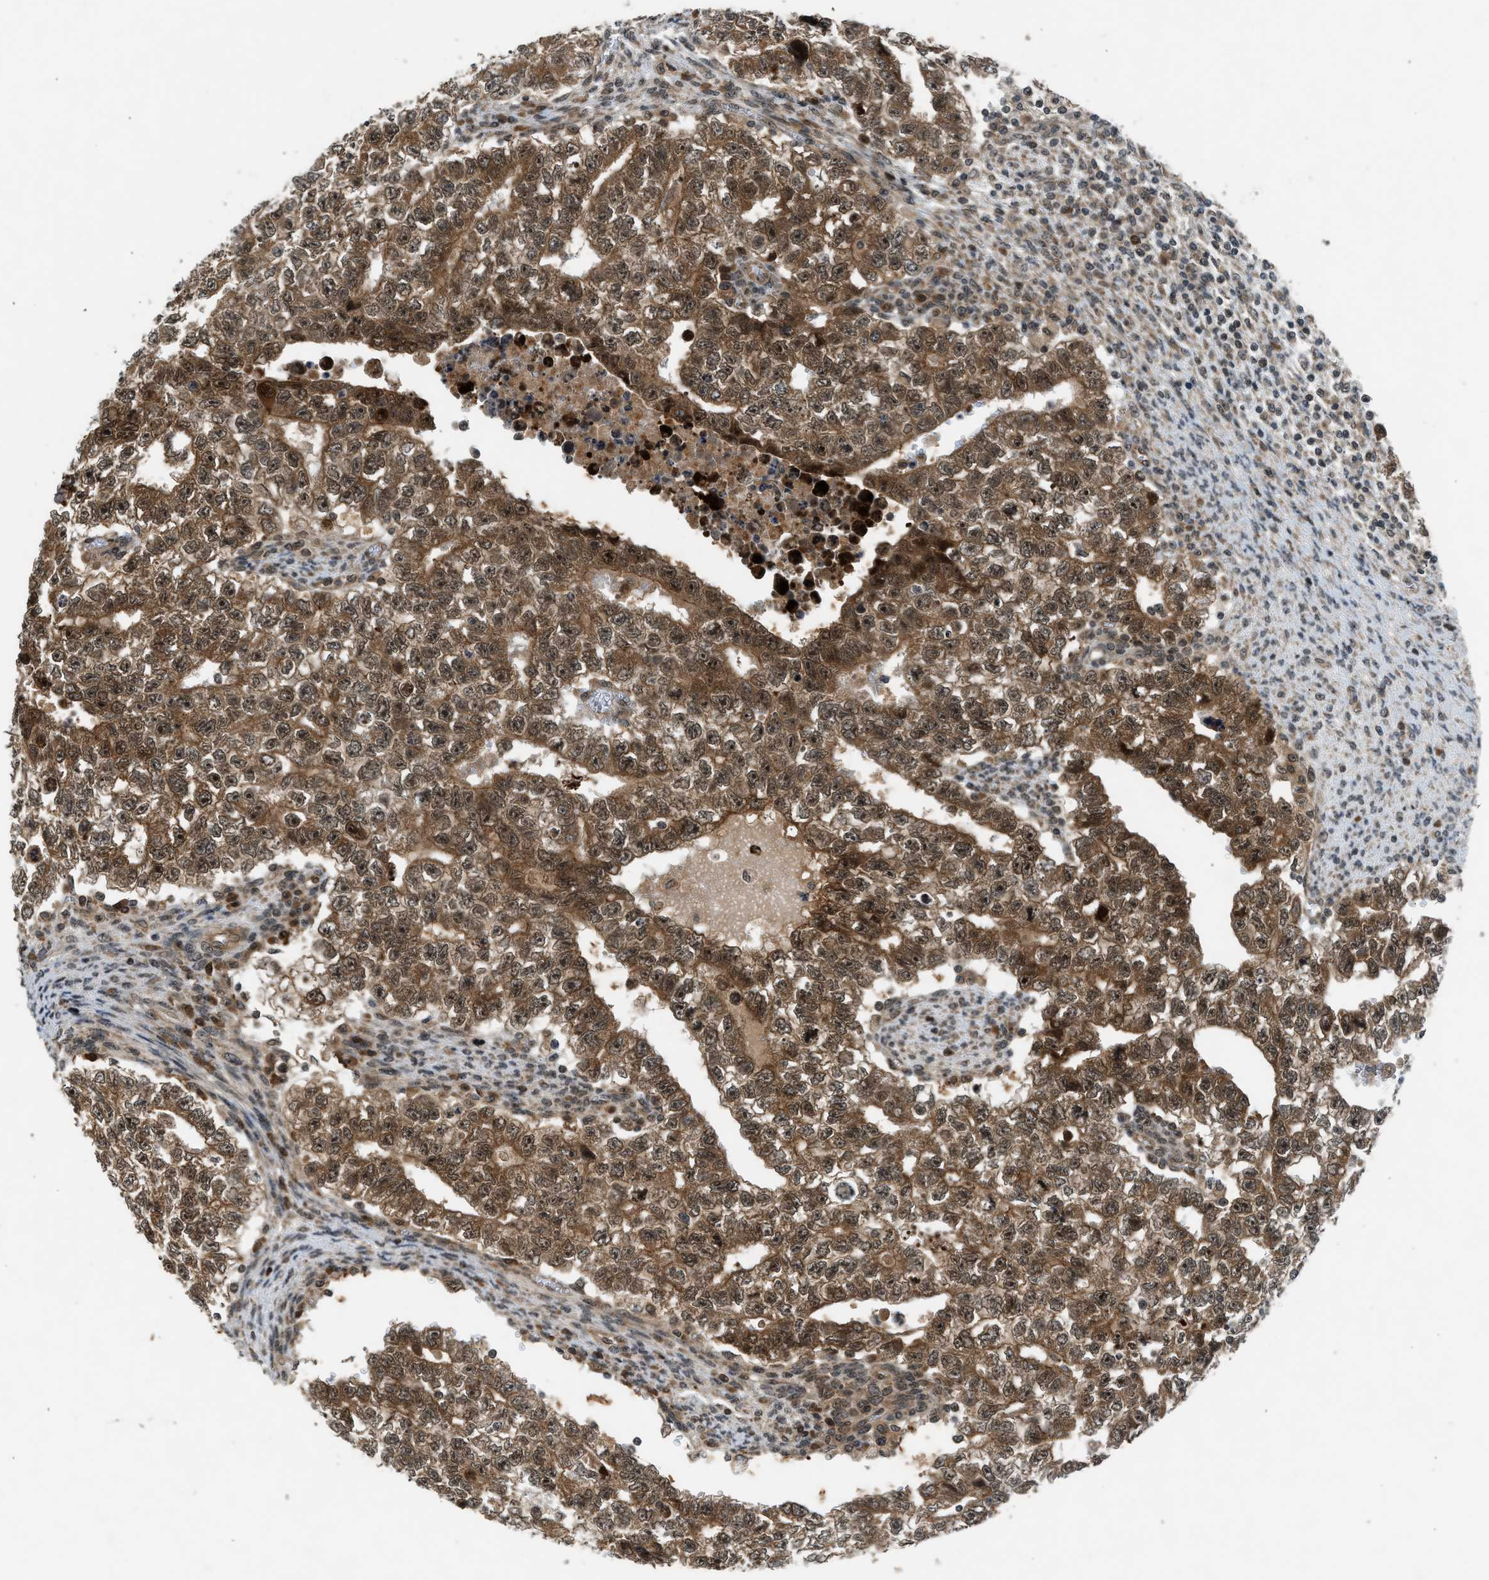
{"staining": {"intensity": "strong", "quantity": ">75%", "location": "cytoplasmic/membranous"}, "tissue": "testis cancer", "cell_type": "Tumor cells", "image_type": "cancer", "snomed": [{"axis": "morphology", "description": "Carcinoma, Embryonal, NOS"}, {"axis": "topography", "description": "Testis"}], "caption": "Protein analysis of testis cancer (embryonal carcinoma) tissue exhibits strong cytoplasmic/membranous staining in approximately >75% of tumor cells.", "gene": "TXNL1", "patient": {"sex": "male", "age": 28}}